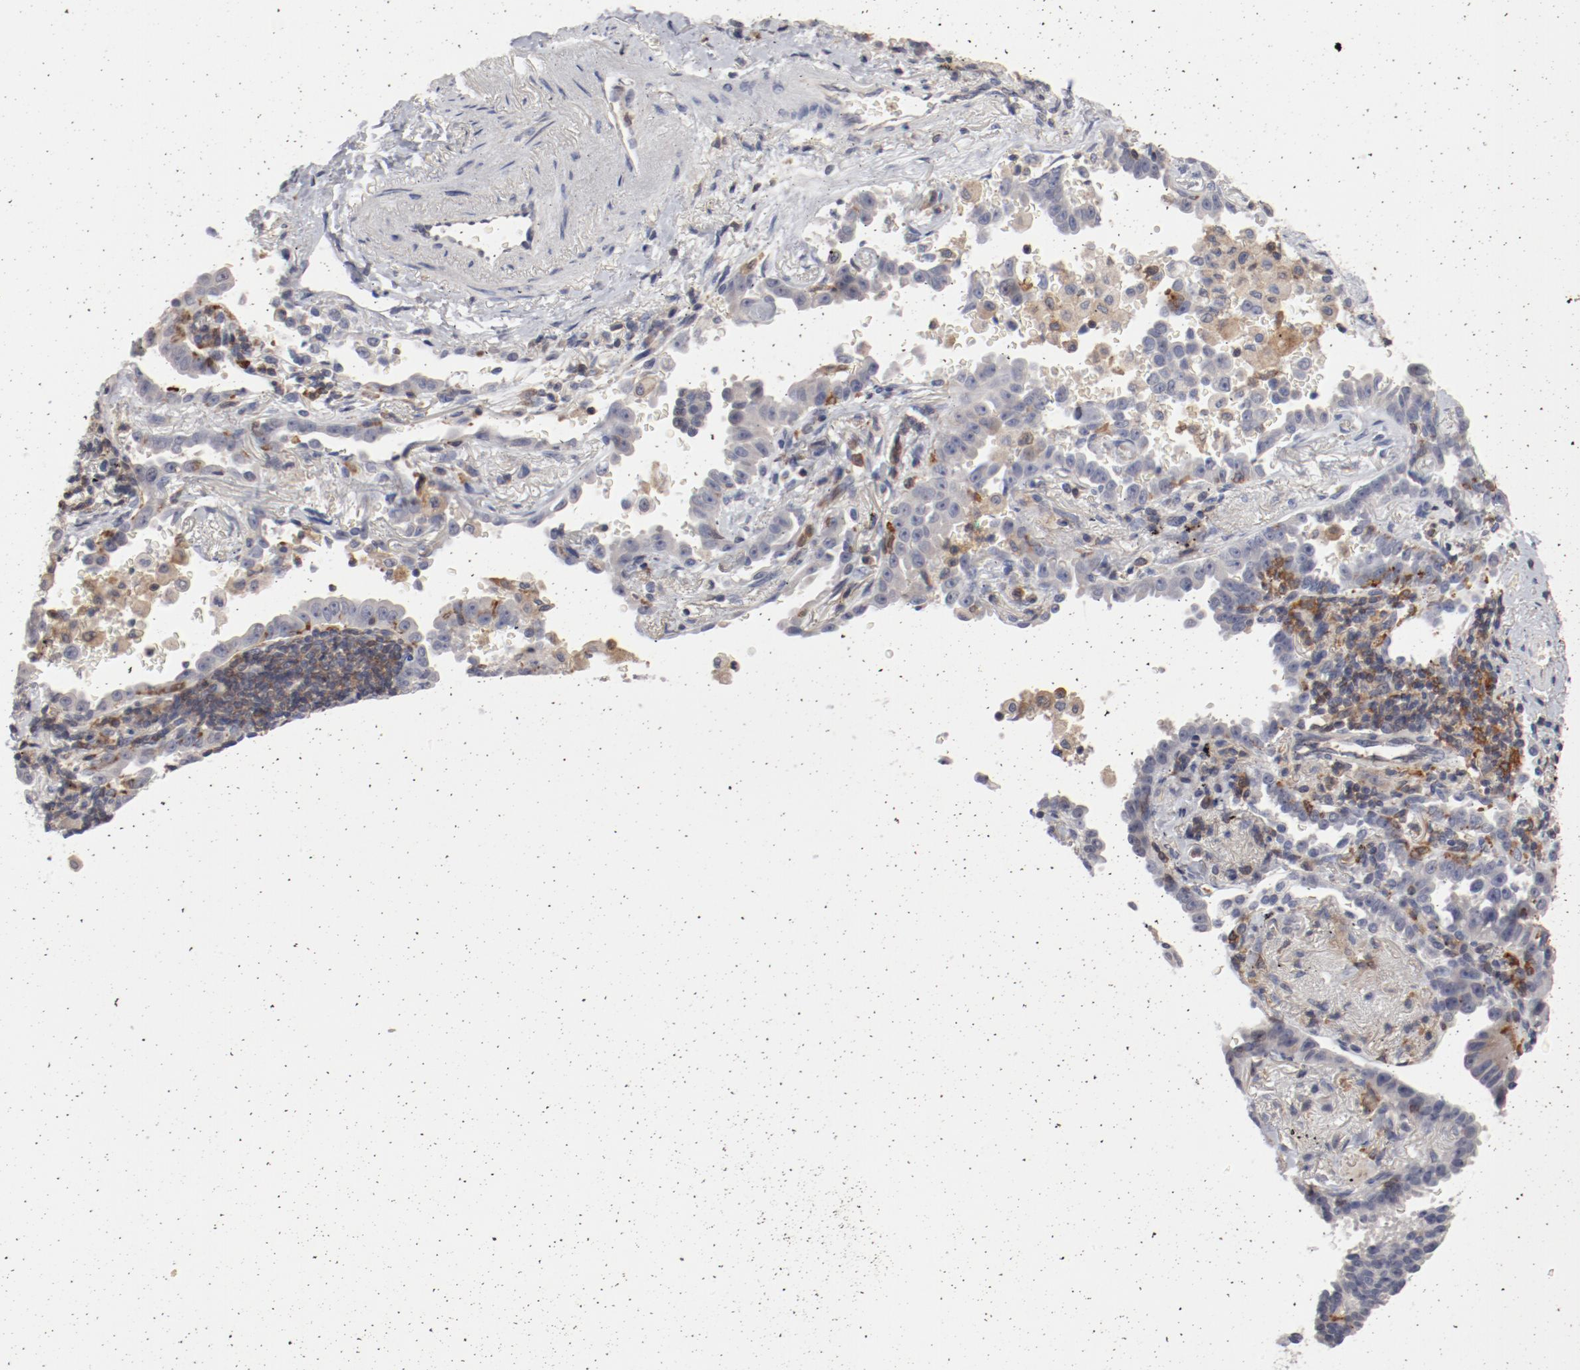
{"staining": {"intensity": "negative", "quantity": "none", "location": "none"}, "tissue": "lung cancer", "cell_type": "Tumor cells", "image_type": "cancer", "snomed": [{"axis": "morphology", "description": "Adenocarcinoma, NOS"}, {"axis": "topography", "description": "Lung"}], "caption": "A micrograph of human adenocarcinoma (lung) is negative for staining in tumor cells.", "gene": "CBL", "patient": {"sex": "female", "age": 64}}